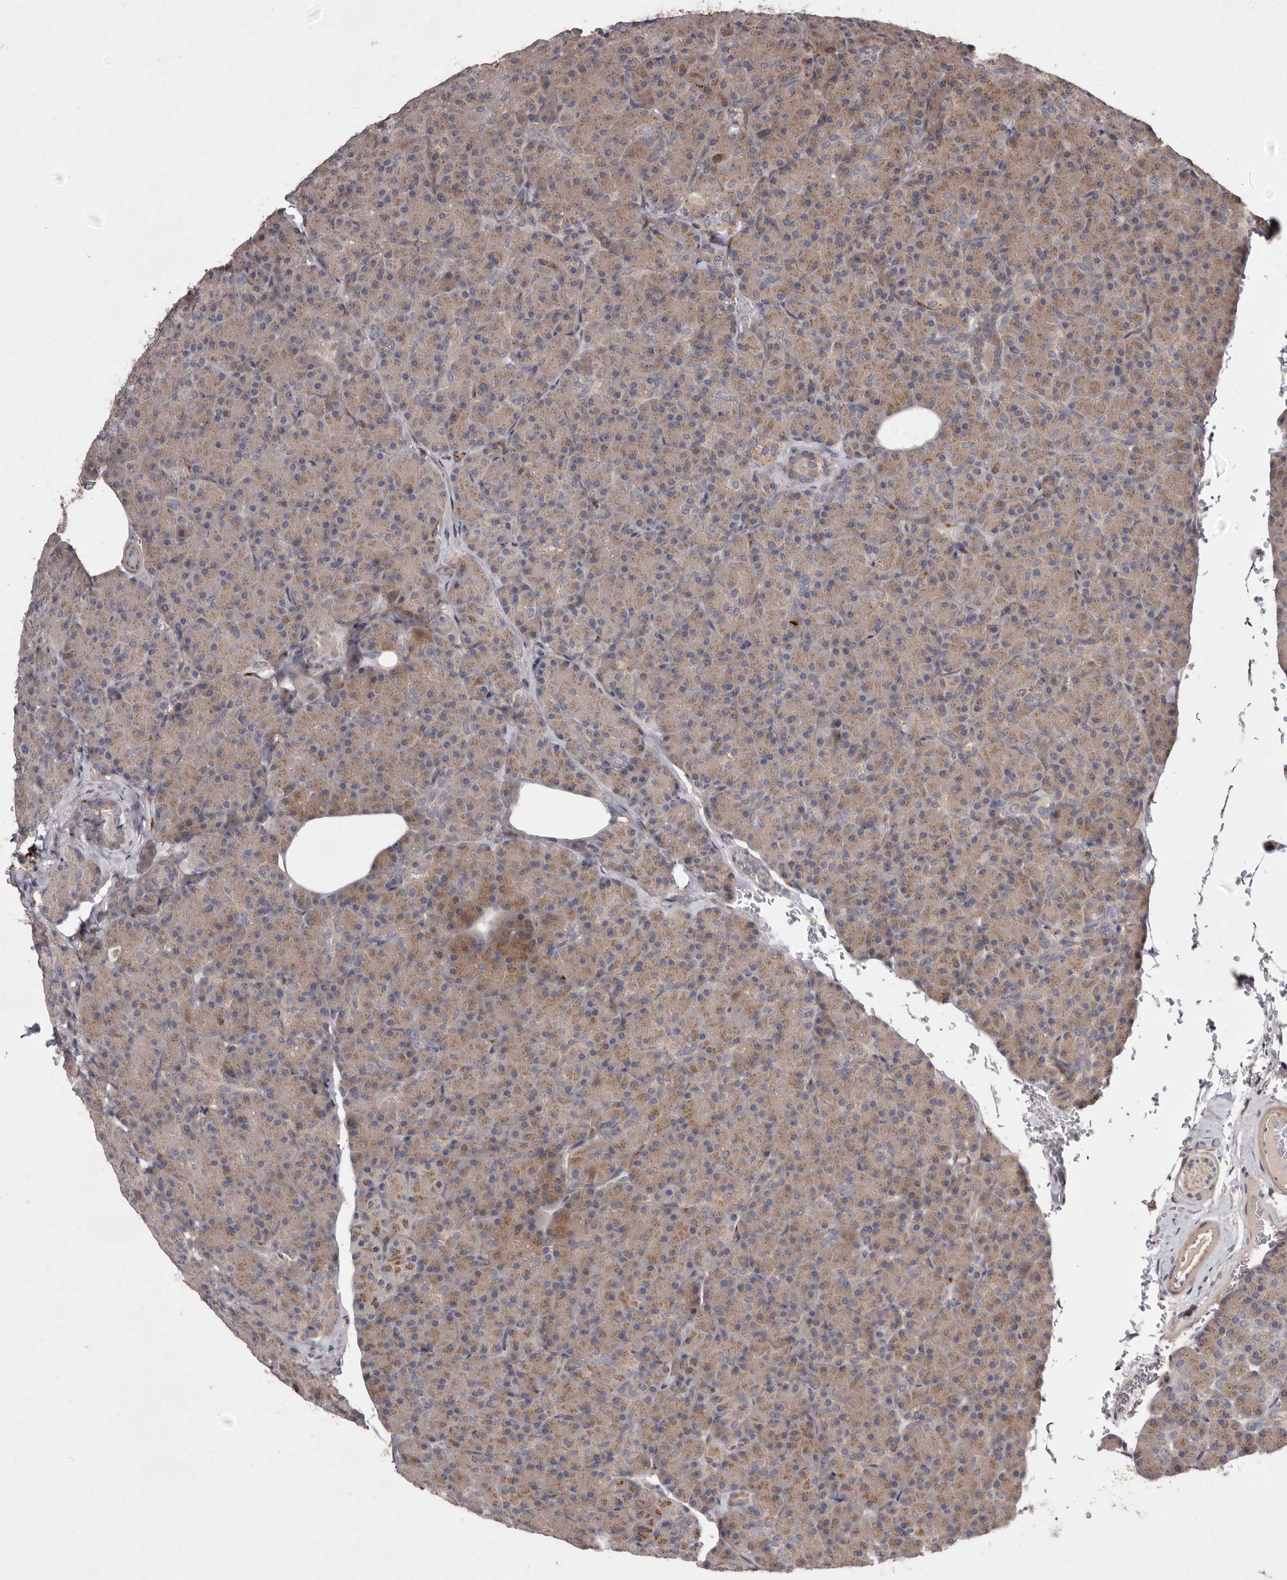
{"staining": {"intensity": "moderate", "quantity": ">75%", "location": "cytoplasmic/membranous"}, "tissue": "pancreas", "cell_type": "Exocrine glandular cells", "image_type": "normal", "snomed": [{"axis": "morphology", "description": "Normal tissue, NOS"}, {"axis": "topography", "description": "Pancreas"}], "caption": "Brown immunohistochemical staining in benign human pancreas exhibits moderate cytoplasmic/membranous expression in about >75% of exocrine glandular cells. The protein of interest is shown in brown color, while the nuclei are stained blue.", "gene": "FLAD1", "patient": {"sex": "female", "age": 43}}